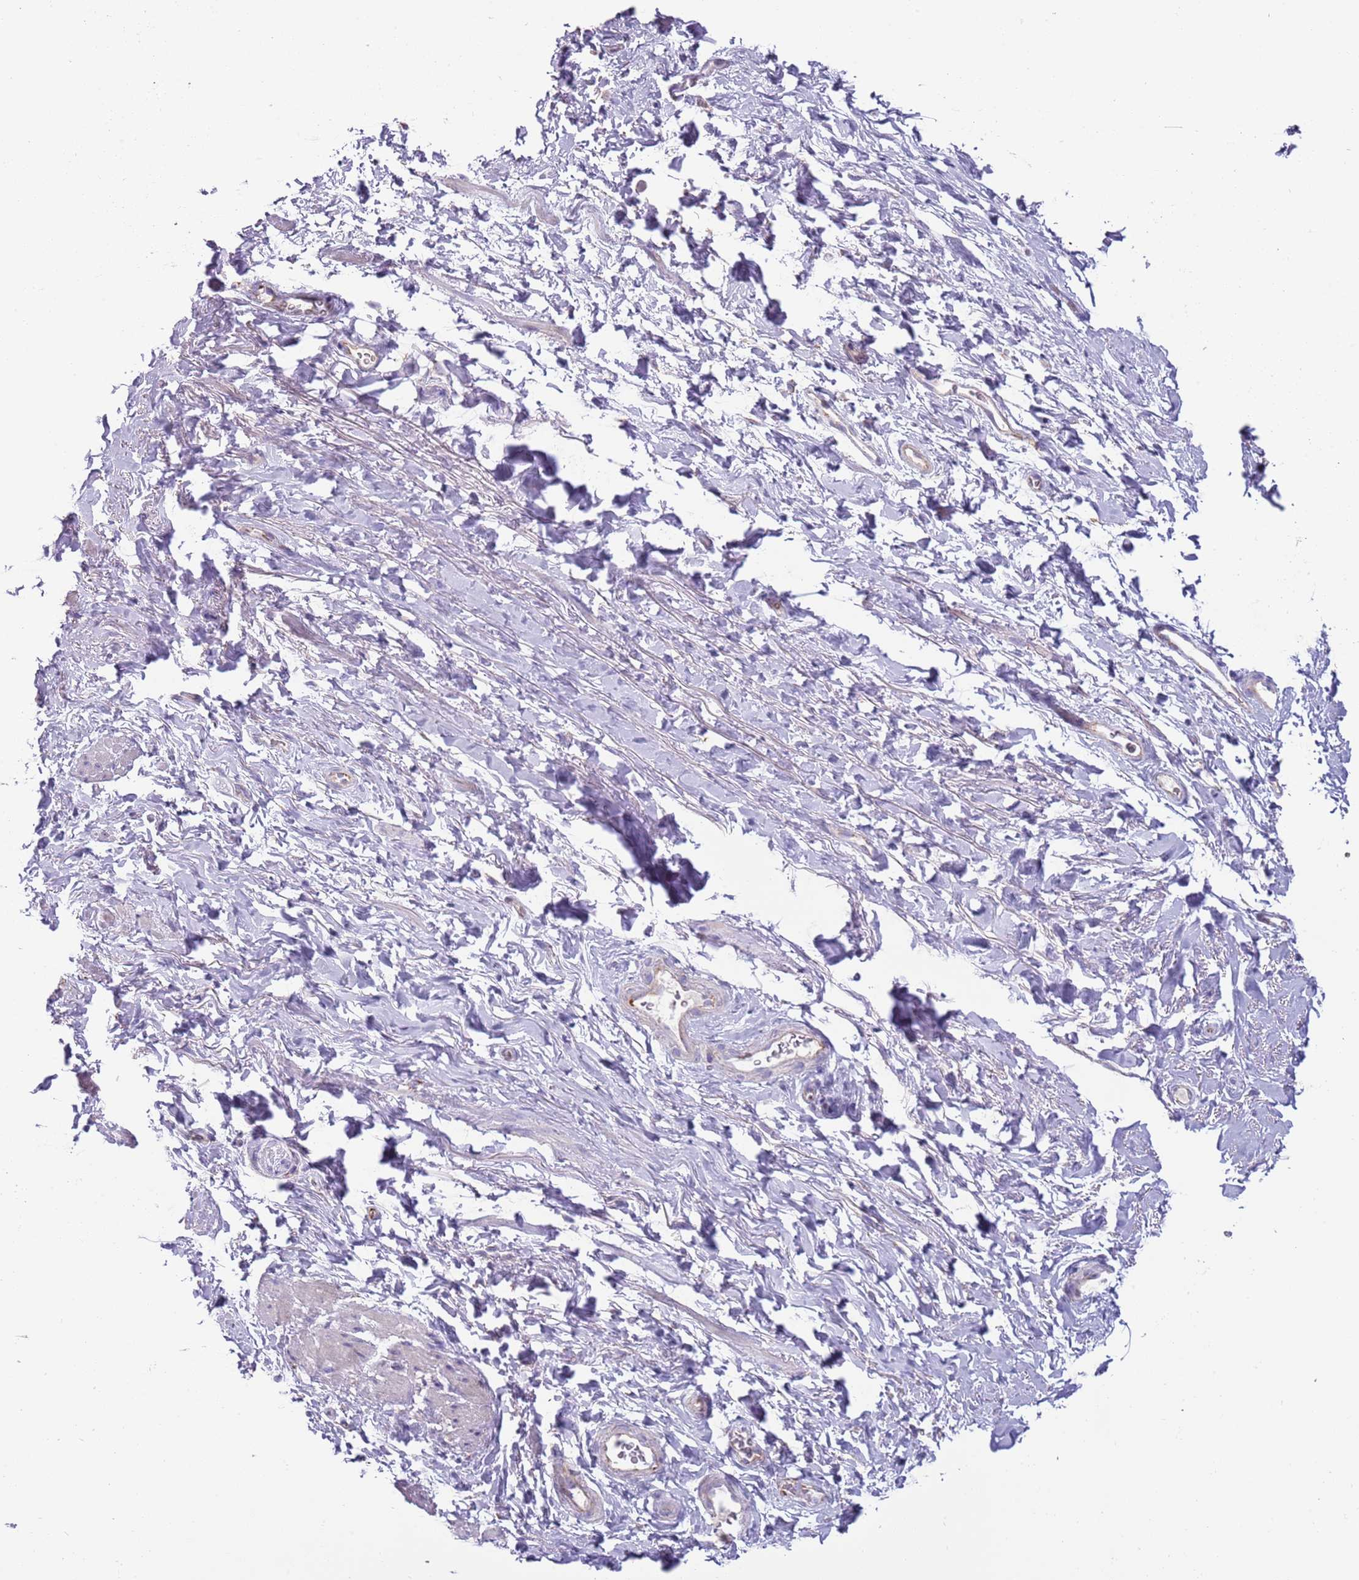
{"staining": {"intensity": "negative", "quantity": "none", "location": "none"}, "tissue": "smooth muscle", "cell_type": "Smooth muscle cells", "image_type": "normal", "snomed": [{"axis": "morphology", "description": "Normal tissue, NOS"}, {"axis": "topography", "description": "Smooth muscle"}, {"axis": "topography", "description": "Peripheral nerve tissue"}], "caption": "The immunohistochemistry (IHC) histopathology image has no significant expression in smooth muscle cells of smooth muscle. (Brightfield microscopy of DAB (3,3'-diaminobenzidine) immunohistochemistry at high magnification).", "gene": "RNF222", "patient": {"sex": "male", "age": 69}}